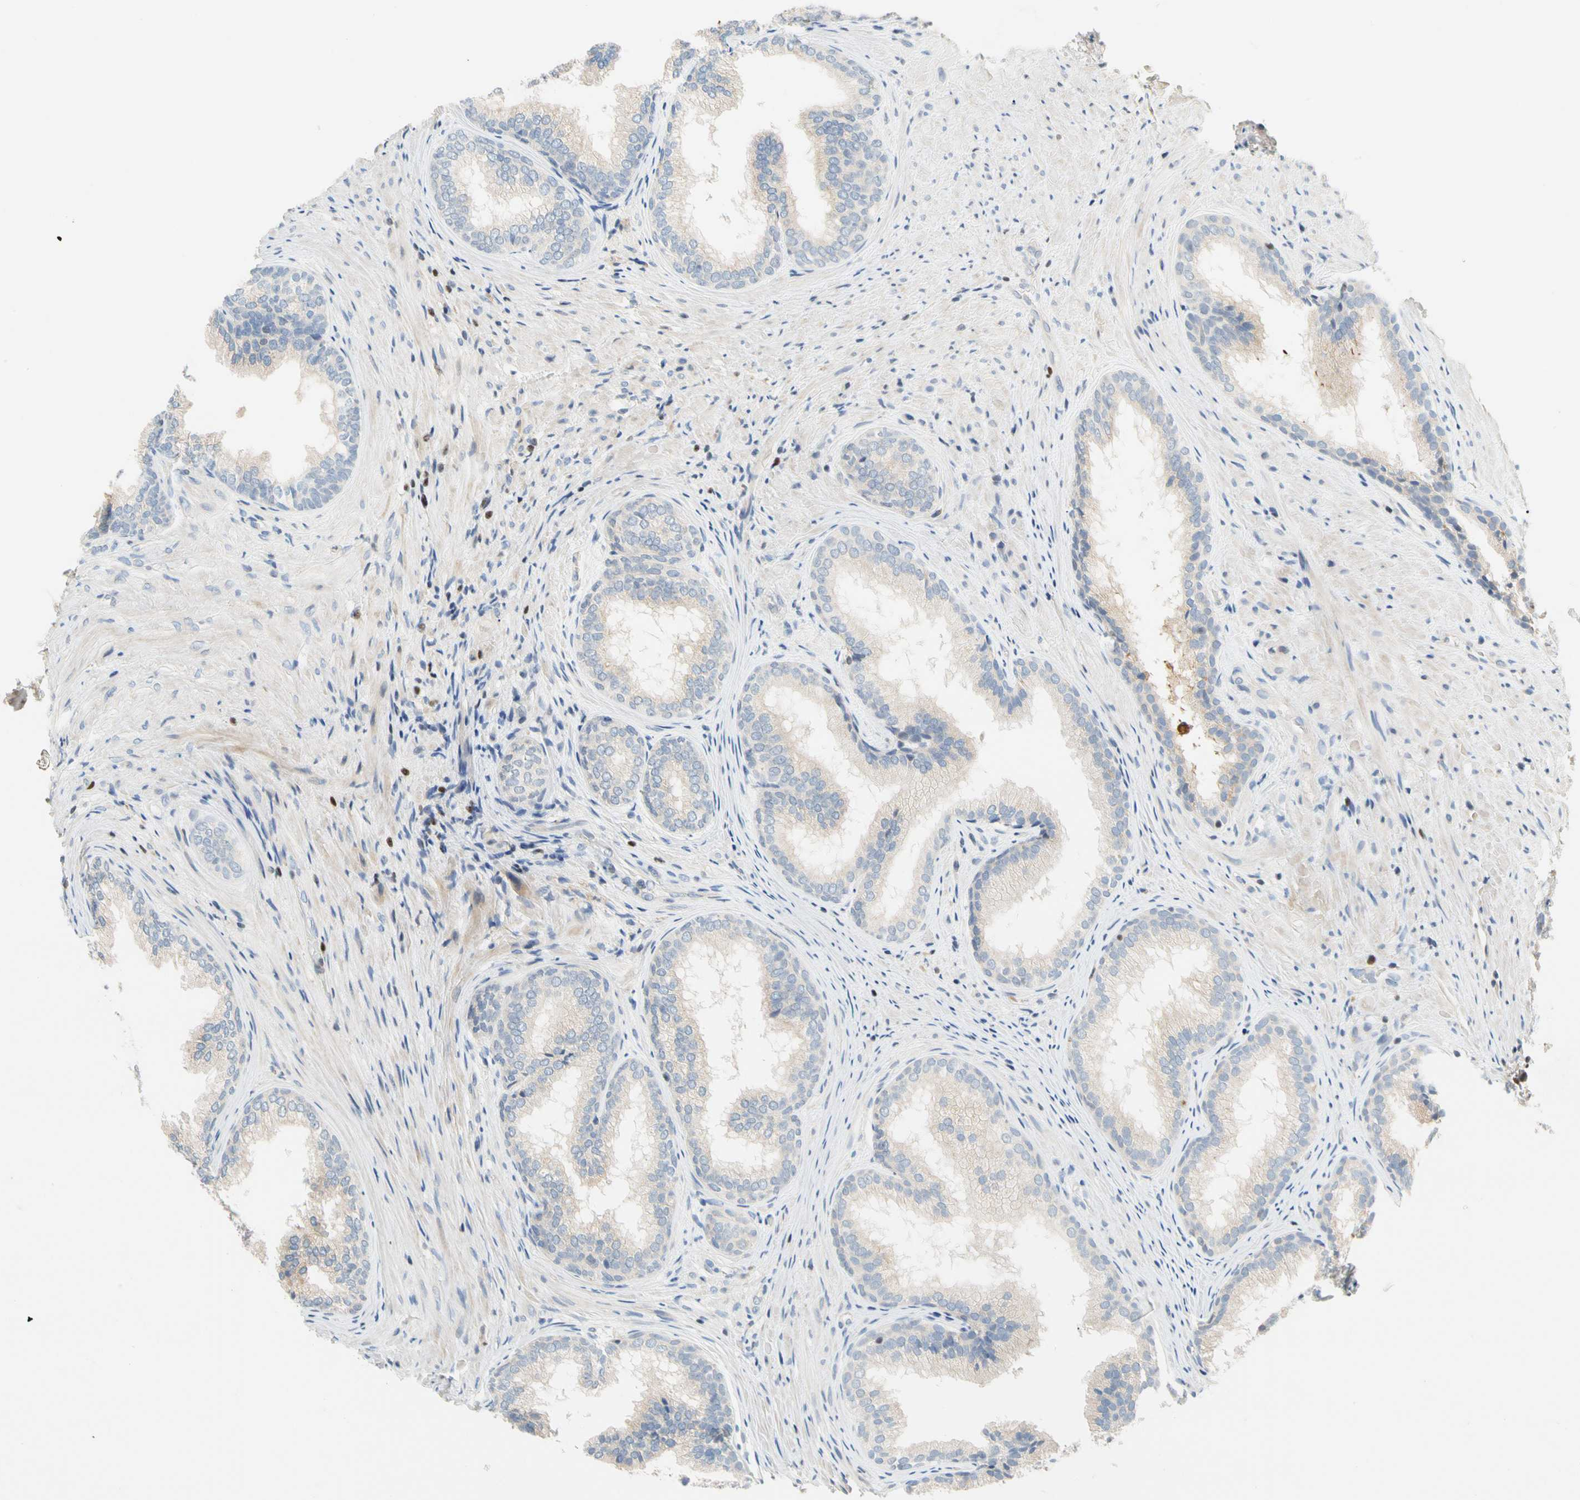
{"staining": {"intensity": "negative", "quantity": "none", "location": "none"}, "tissue": "prostate", "cell_type": "Glandular cells", "image_type": "normal", "snomed": [{"axis": "morphology", "description": "Normal tissue, NOS"}, {"axis": "topography", "description": "Prostate"}], "caption": "This is a histopathology image of immunohistochemistry (IHC) staining of normal prostate, which shows no positivity in glandular cells.", "gene": "SP140", "patient": {"sex": "male", "age": 76}}